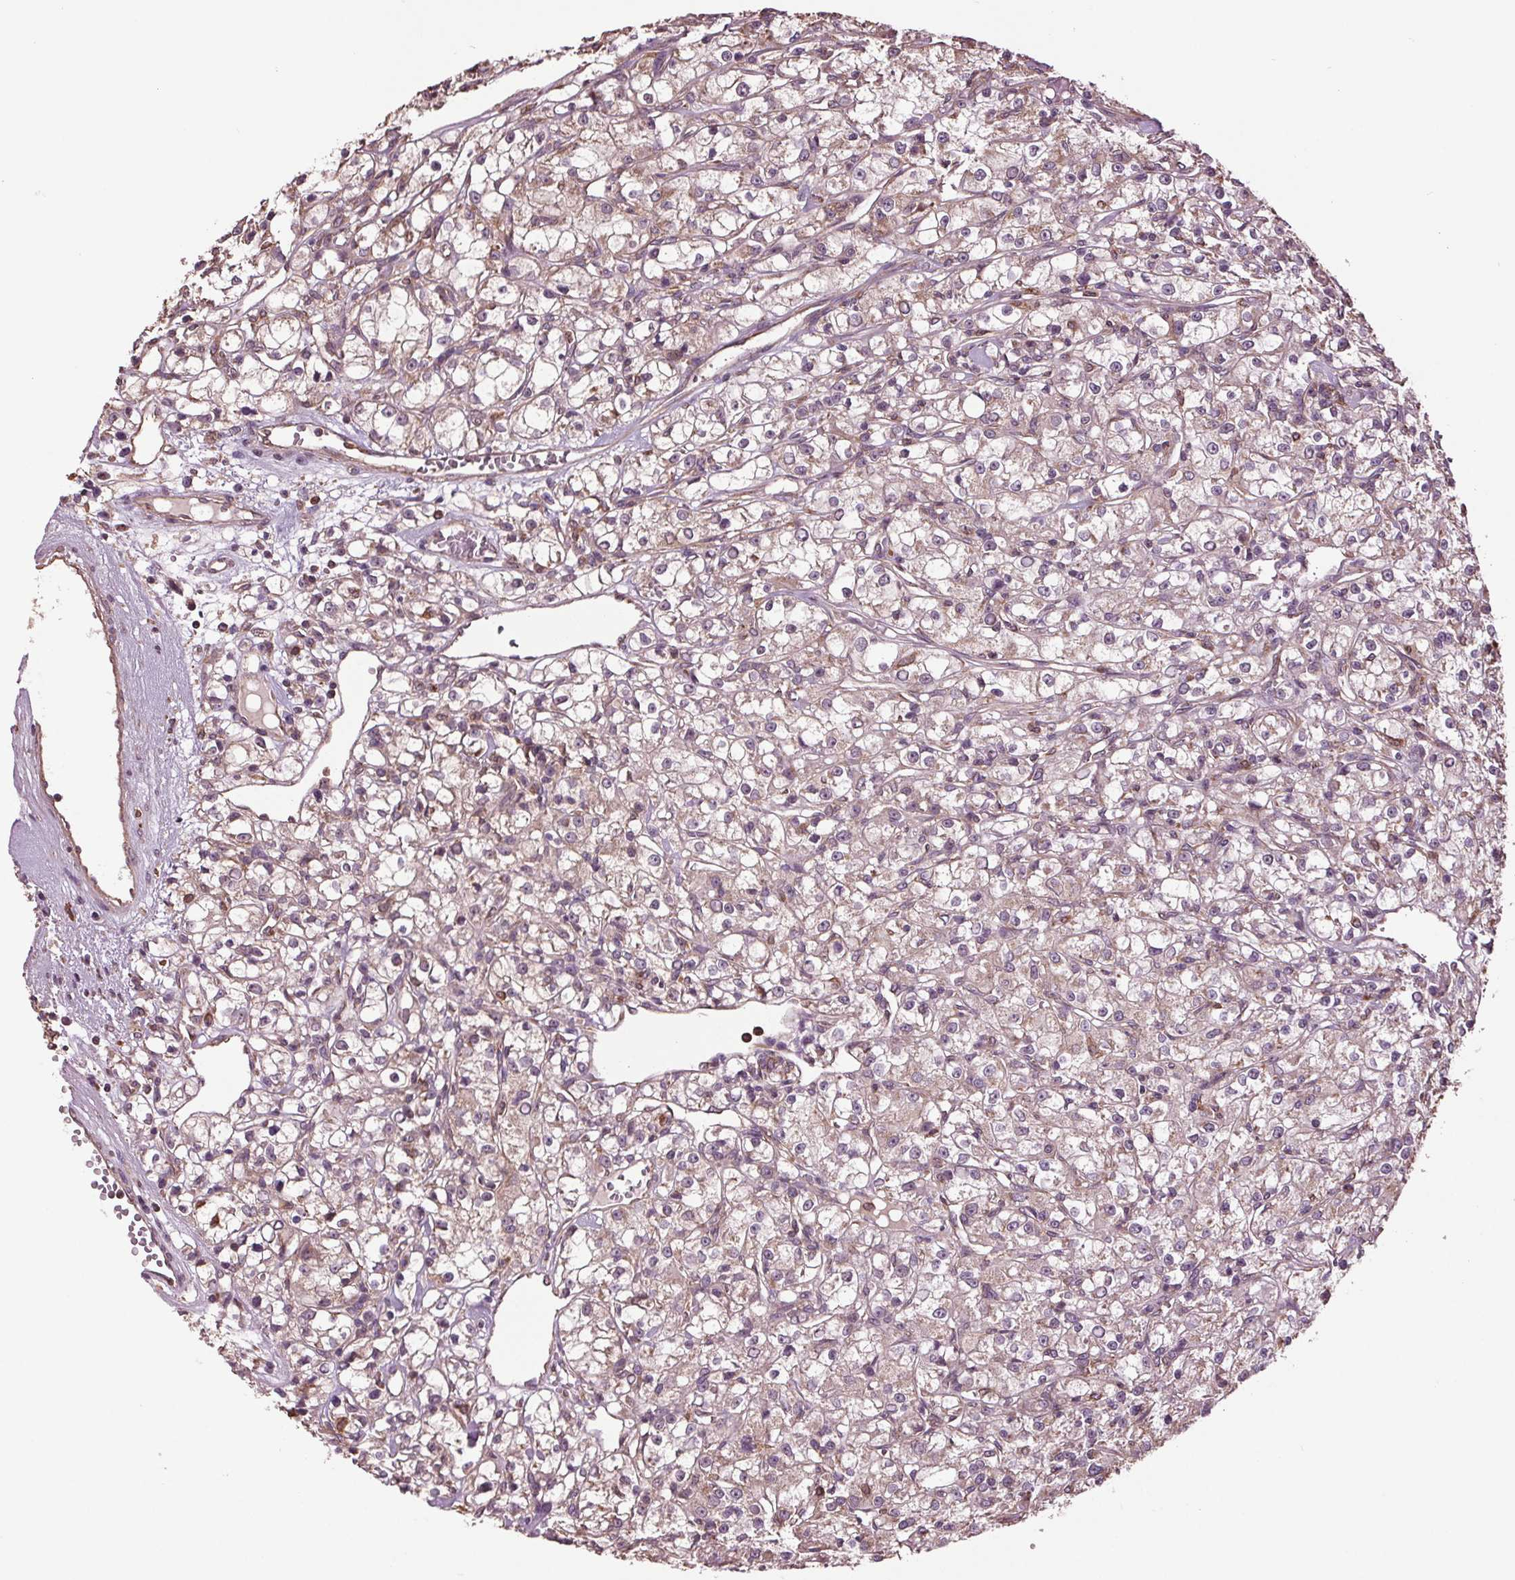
{"staining": {"intensity": "weak", "quantity": "<25%", "location": "cytoplasmic/membranous"}, "tissue": "renal cancer", "cell_type": "Tumor cells", "image_type": "cancer", "snomed": [{"axis": "morphology", "description": "Adenocarcinoma, NOS"}, {"axis": "topography", "description": "Kidney"}], "caption": "Tumor cells are negative for brown protein staining in renal cancer.", "gene": "RNPEP", "patient": {"sex": "female", "age": 59}}